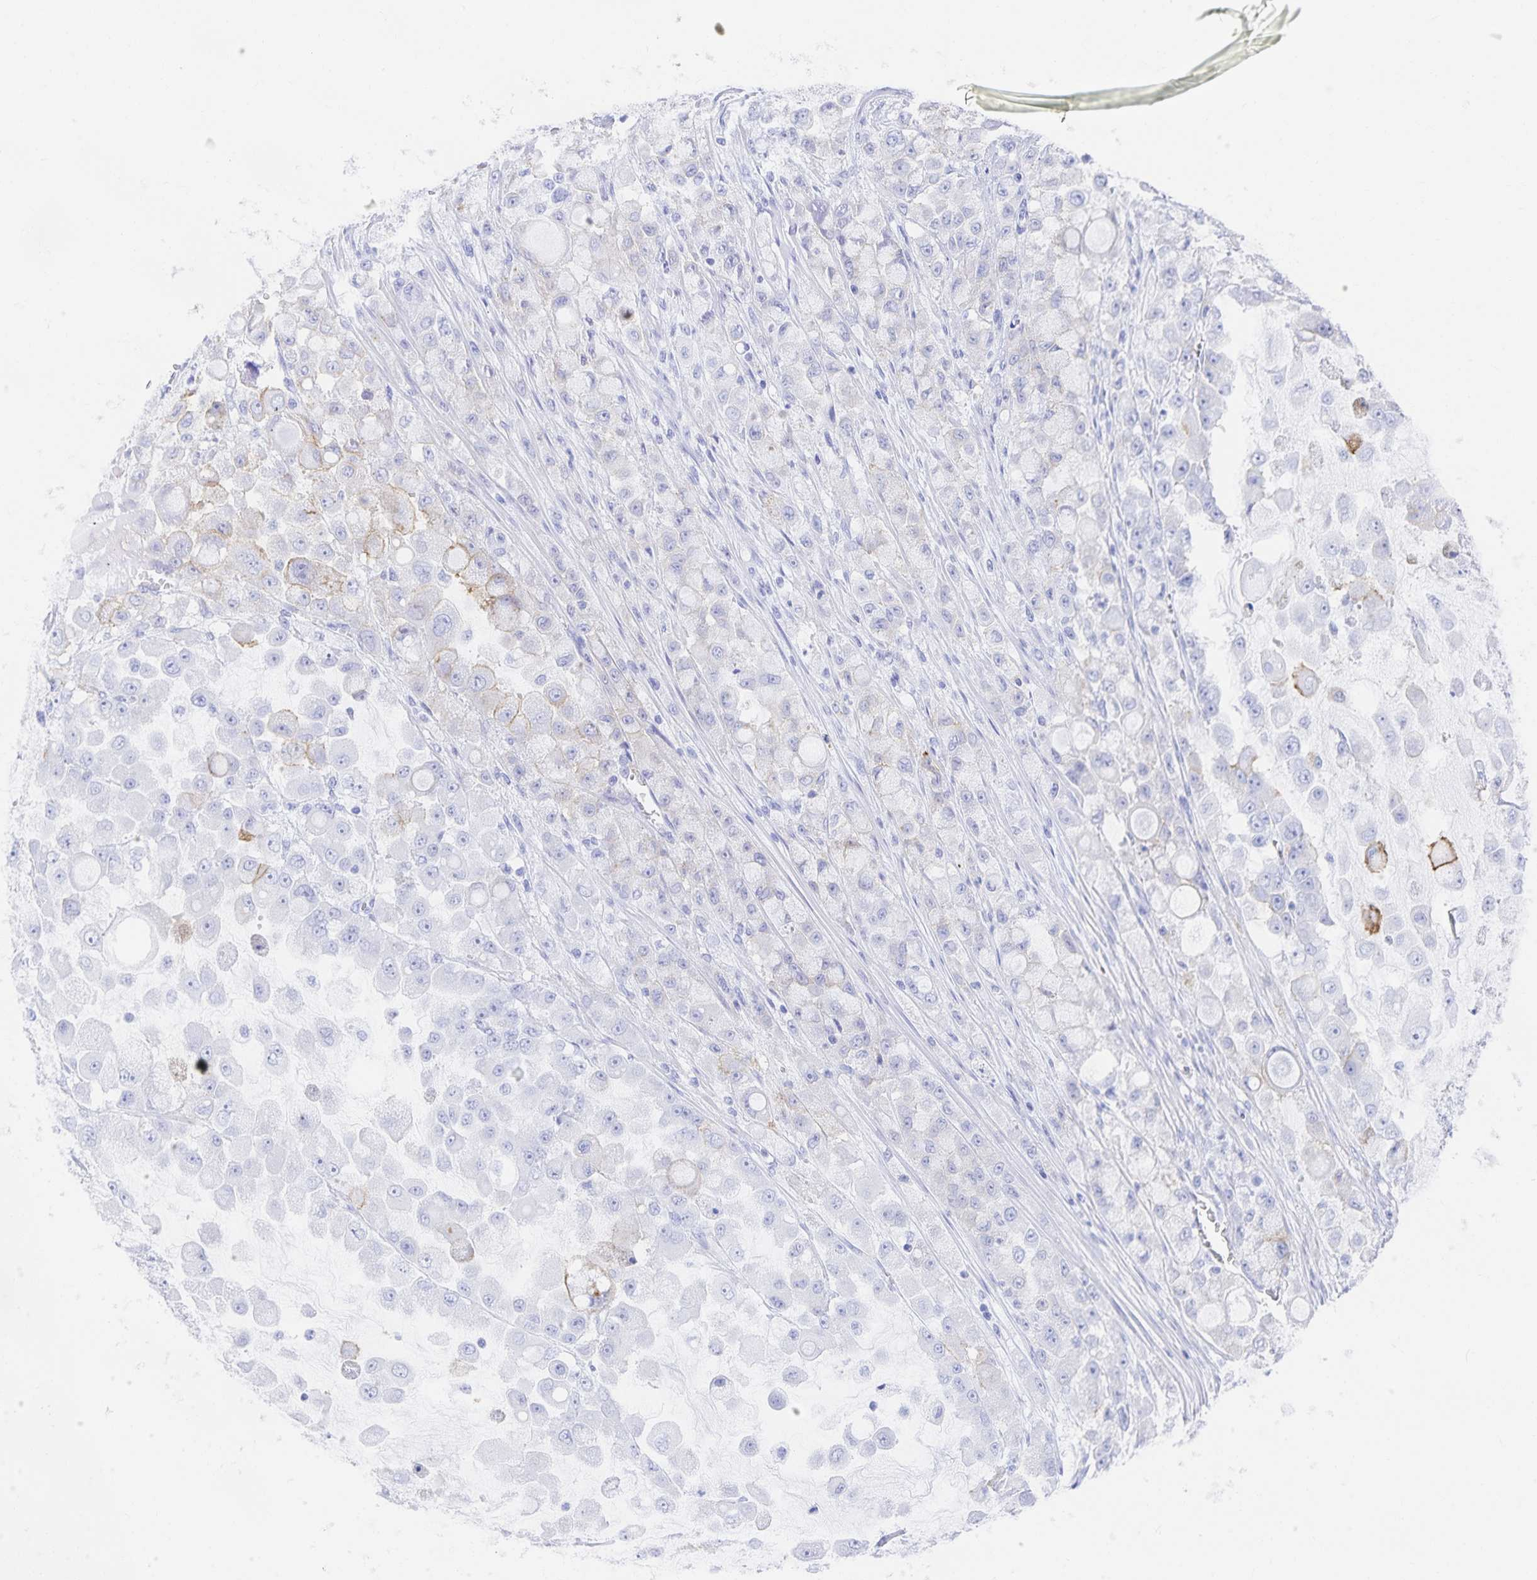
{"staining": {"intensity": "negative", "quantity": "none", "location": "none"}, "tissue": "stomach cancer", "cell_type": "Tumor cells", "image_type": "cancer", "snomed": [{"axis": "morphology", "description": "Adenocarcinoma, NOS"}, {"axis": "topography", "description": "Stomach"}], "caption": "A high-resolution histopathology image shows IHC staining of stomach cancer, which reveals no significant expression in tumor cells.", "gene": "SNTN", "patient": {"sex": "female", "age": 76}}